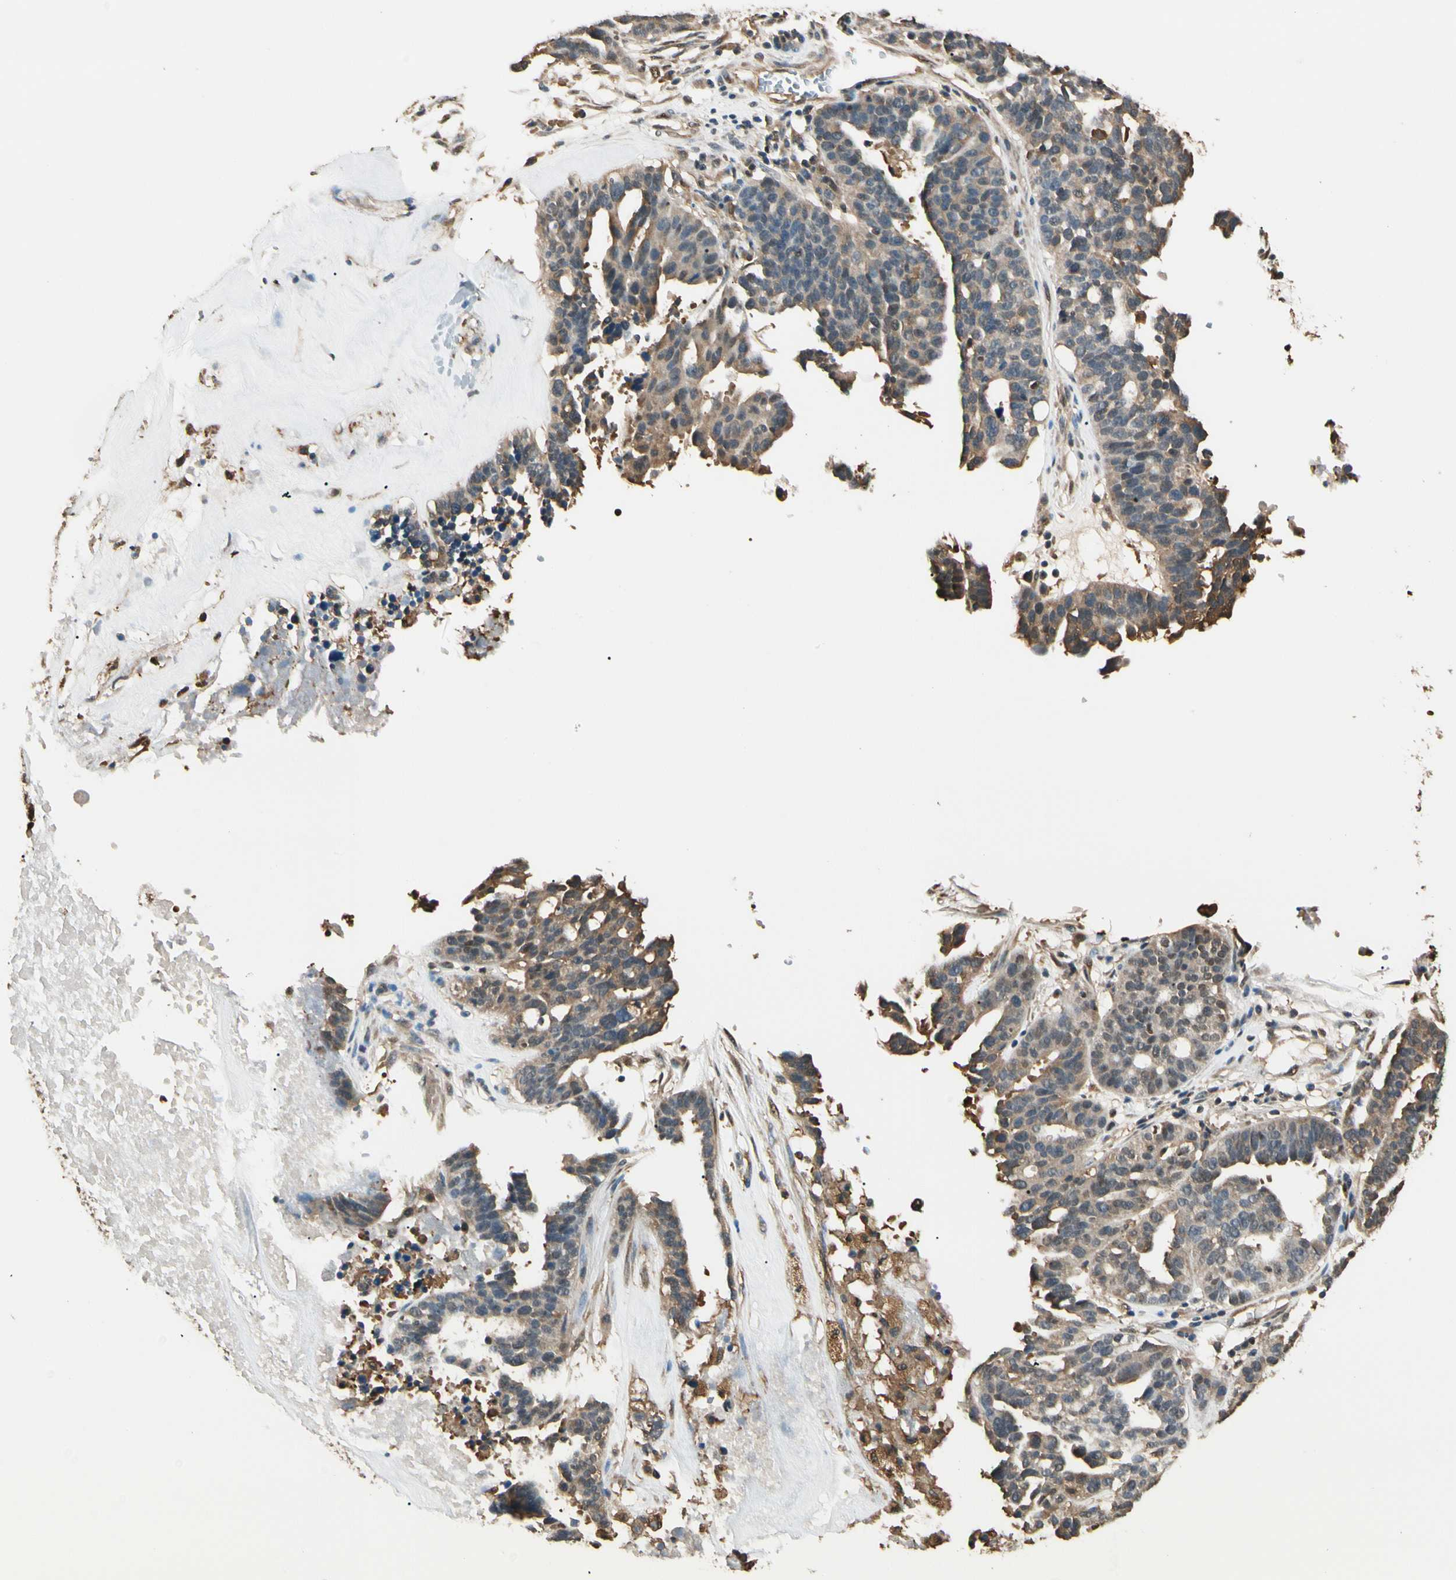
{"staining": {"intensity": "weak", "quantity": ">75%", "location": "cytoplasmic/membranous"}, "tissue": "ovarian cancer", "cell_type": "Tumor cells", "image_type": "cancer", "snomed": [{"axis": "morphology", "description": "Cystadenocarcinoma, serous, NOS"}, {"axis": "topography", "description": "Ovary"}], "caption": "Ovarian cancer (serous cystadenocarcinoma) stained with a protein marker demonstrates weak staining in tumor cells.", "gene": "PNCK", "patient": {"sex": "female", "age": 59}}